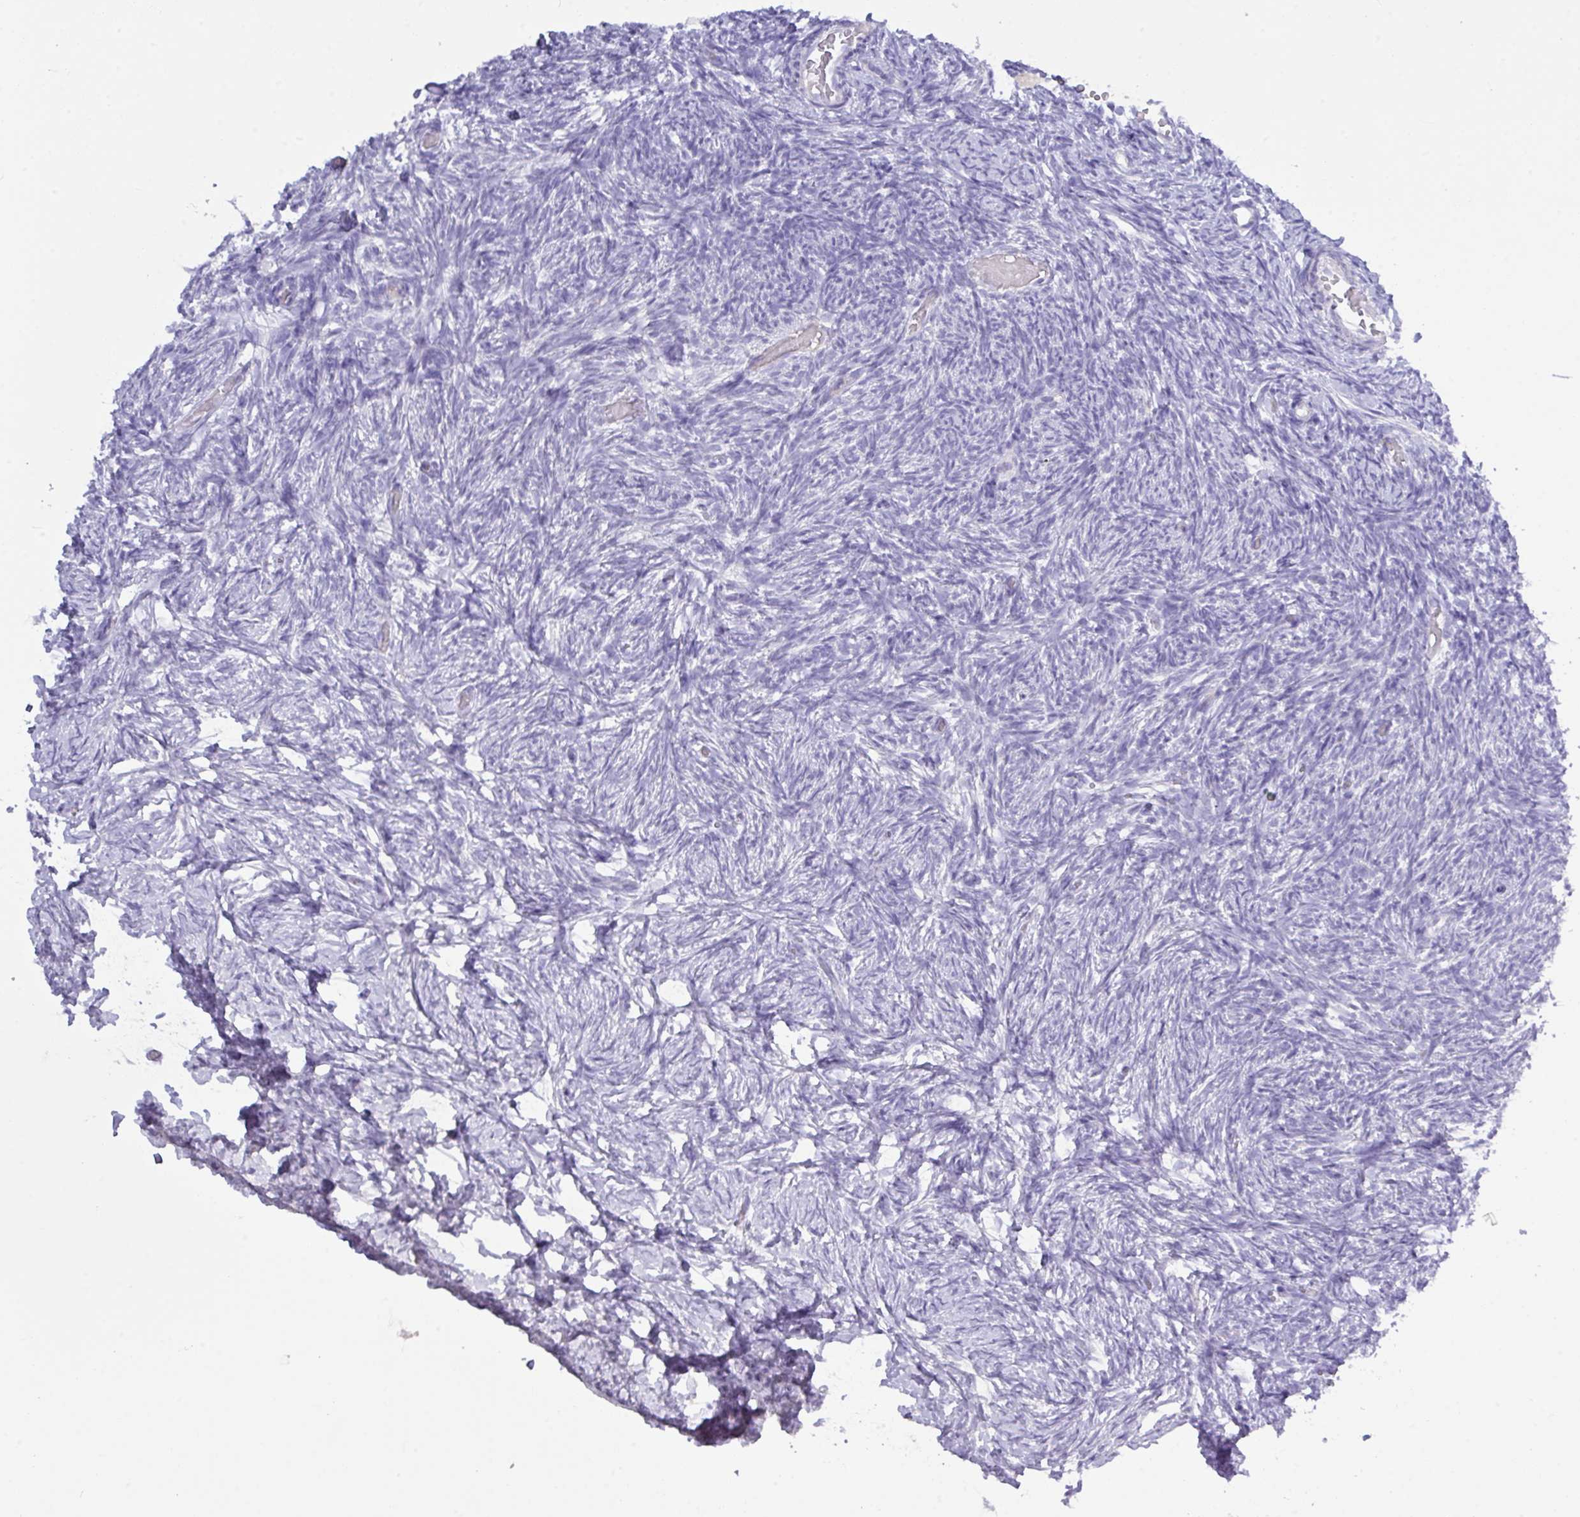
{"staining": {"intensity": "negative", "quantity": "none", "location": "none"}, "tissue": "ovary", "cell_type": "Follicle cells", "image_type": "normal", "snomed": [{"axis": "morphology", "description": "Normal tissue, NOS"}, {"axis": "topography", "description": "Ovary"}], "caption": "DAB immunohistochemical staining of benign ovary shows no significant positivity in follicle cells.", "gene": "MRM2", "patient": {"sex": "female", "age": 39}}